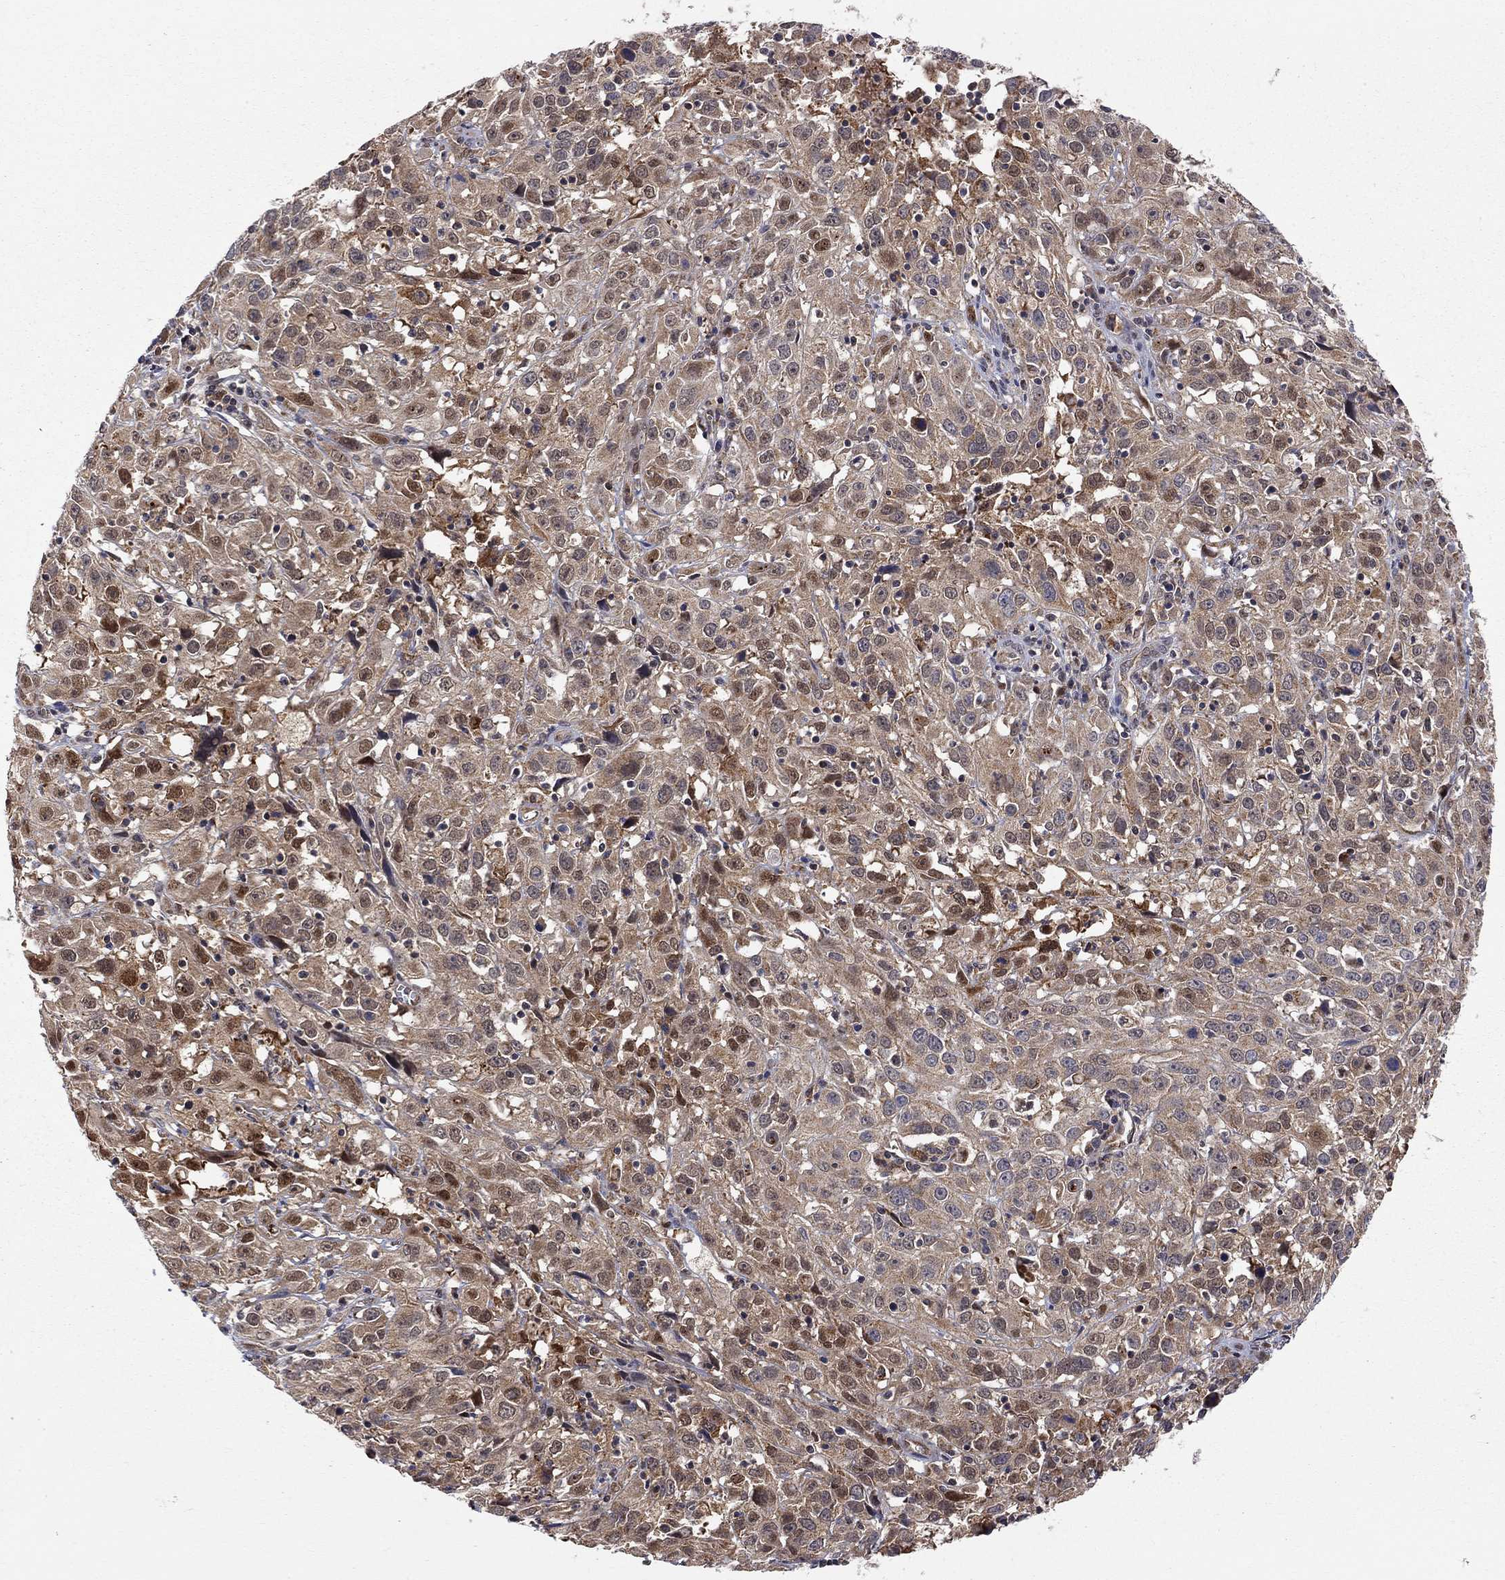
{"staining": {"intensity": "moderate", "quantity": "25%-75%", "location": "cytoplasmic/membranous,nuclear"}, "tissue": "cervical cancer", "cell_type": "Tumor cells", "image_type": "cancer", "snomed": [{"axis": "morphology", "description": "Squamous cell carcinoma, NOS"}, {"axis": "topography", "description": "Cervix"}], "caption": "Human cervical cancer stained with a brown dye reveals moderate cytoplasmic/membranous and nuclear positive staining in approximately 25%-75% of tumor cells.", "gene": "ELOB", "patient": {"sex": "female", "age": 32}}